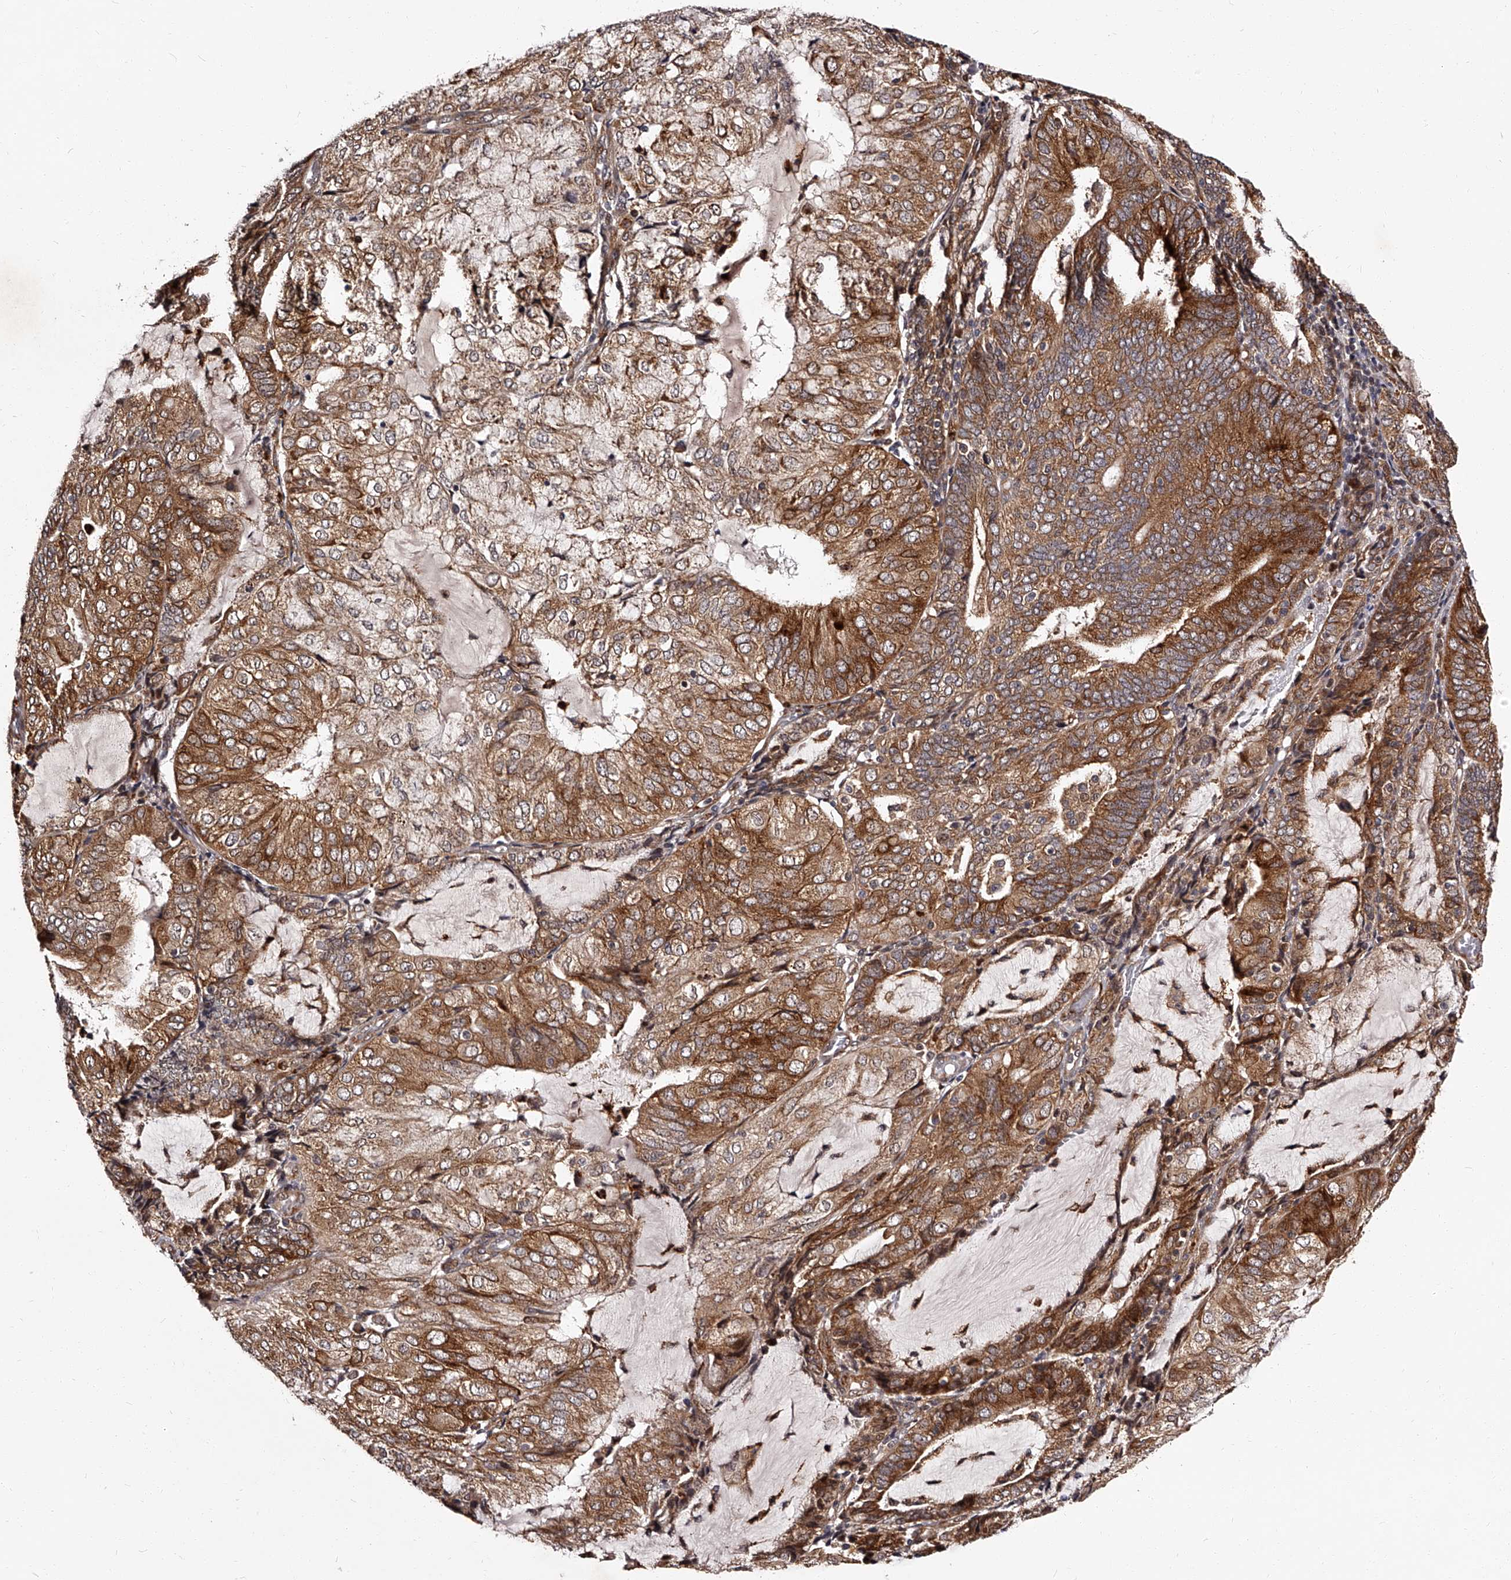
{"staining": {"intensity": "moderate", "quantity": ">75%", "location": "cytoplasmic/membranous"}, "tissue": "endometrial cancer", "cell_type": "Tumor cells", "image_type": "cancer", "snomed": [{"axis": "morphology", "description": "Adenocarcinoma, NOS"}, {"axis": "topography", "description": "Endometrium"}], "caption": "Protein analysis of endometrial cancer tissue reveals moderate cytoplasmic/membranous positivity in approximately >75% of tumor cells. Nuclei are stained in blue.", "gene": "RSC1A1", "patient": {"sex": "female", "age": 81}}